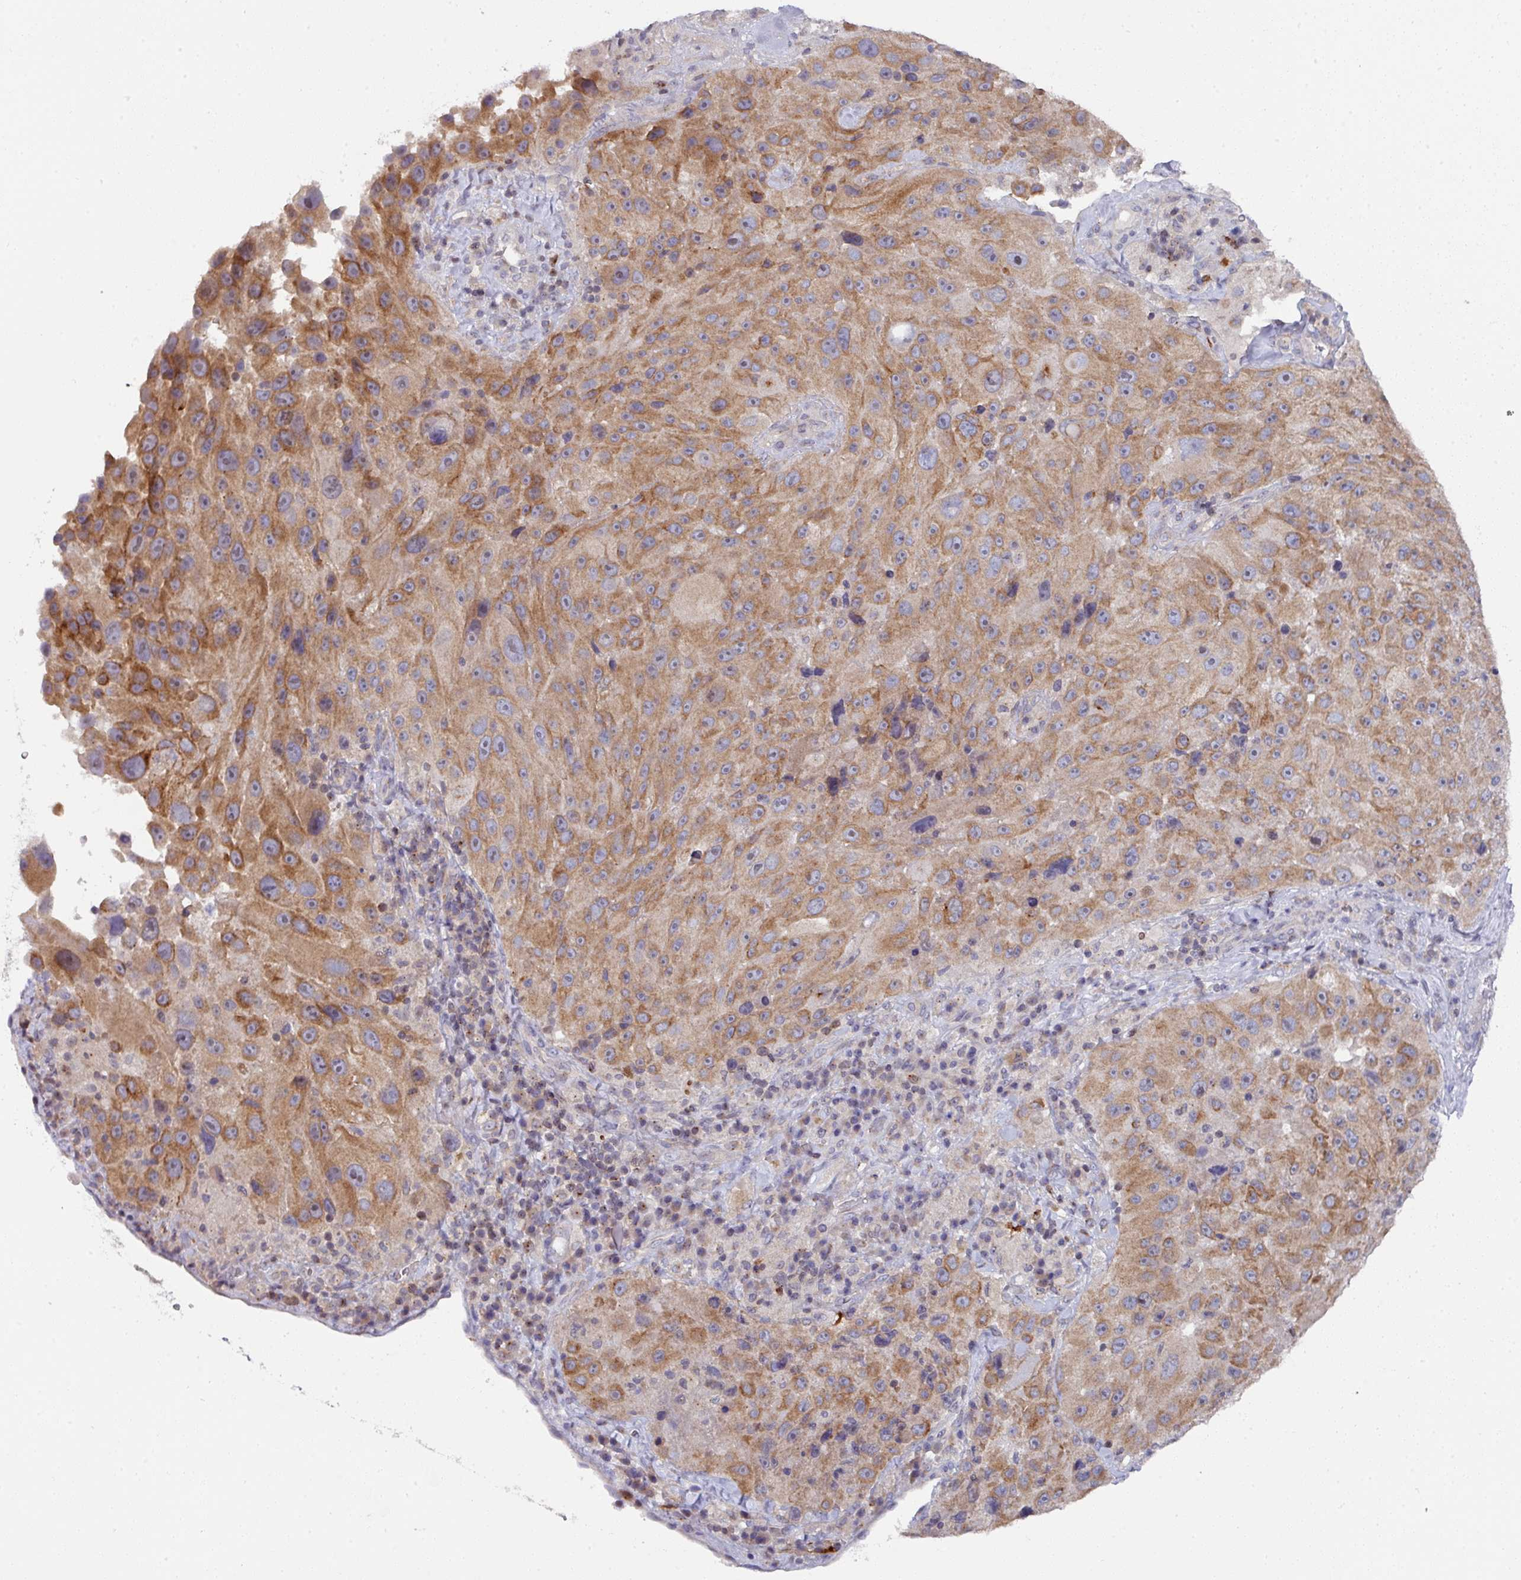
{"staining": {"intensity": "moderate", "quantity": ">75%", "location": "cytoplasmic/membranous"}, "tissue": "melanoma", "cell_type": "Tumor cells", "image_type": "cancer", "snomed": [{"axis": "morphology", "description": "Malignant melanoma, Metastatic site"}, {"axis": "topography", "description": "Lymph node"}], "caption": "This image displays malignant melanoma (metastatic site) stained with immunohistochemistry (IHC) to label a protein in brown. The cytoplasmic/membranous of tumor cells show moderate positivity for the protein. Nuclei are counter-stained blue.", "gene": "DCAF12L2", "patient": {"sex": "male", "age": 62}}